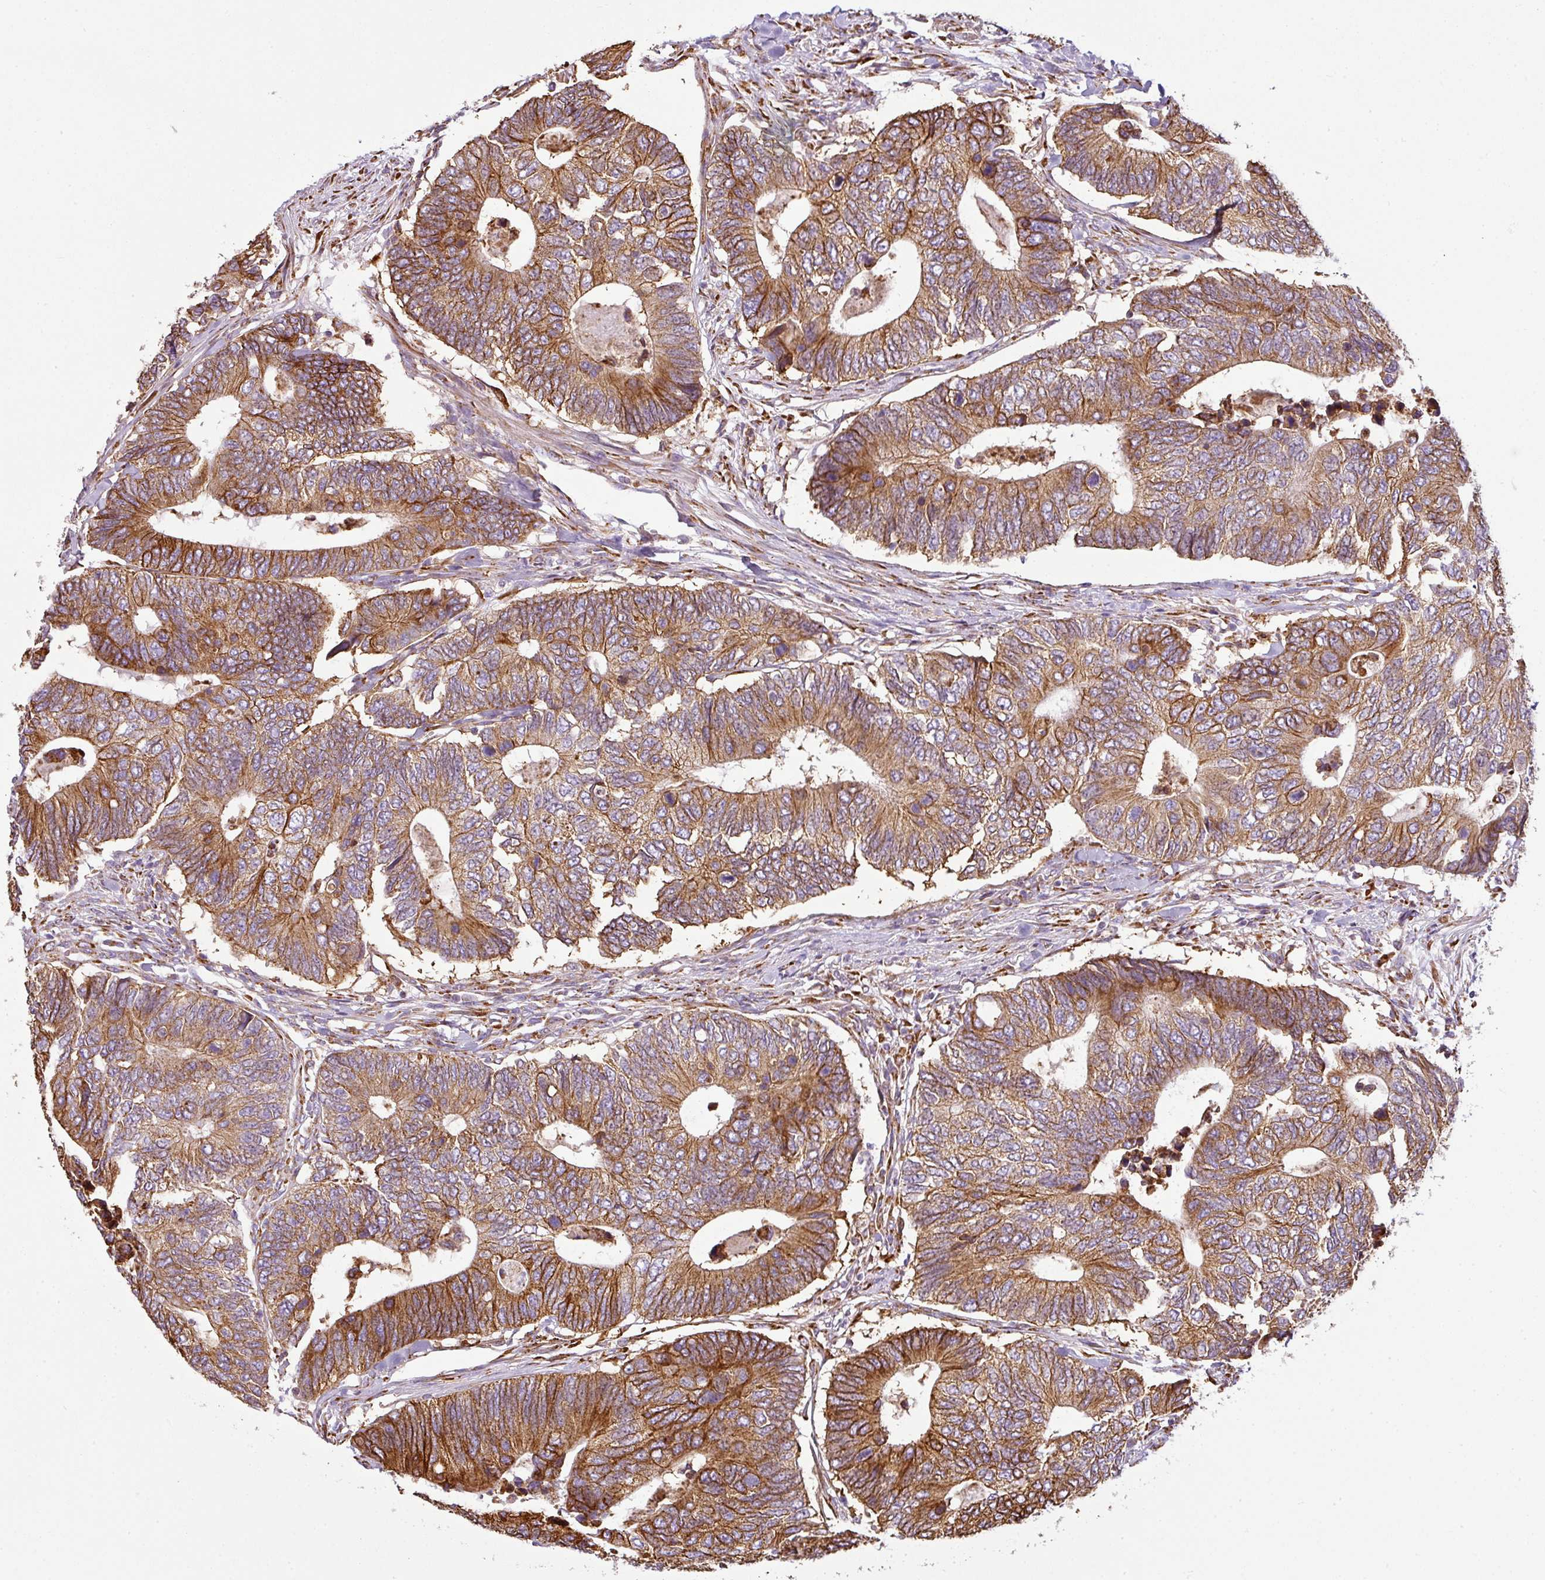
{"staining": {"intensity": "strong", "quantity": ">75%", "location": "cytoplasmic/membranous"}, "tissue": "colorectal cancer", "cell_type": "Tumor cells", "image_type": "cancer", "snomed": [{"axis": "morphology", "description": "Adenocarcinoma, NOS"}, {"axis": "topography", "description": "Colon"}], "caption": "Tumor cells demonstrate high levels of strong cytoplasmic/membranous expression in approximately >75% of cells in colorectal cancer.", "gene": "ANKRD18A", "patient": {"sex": "male", "age": 87}}